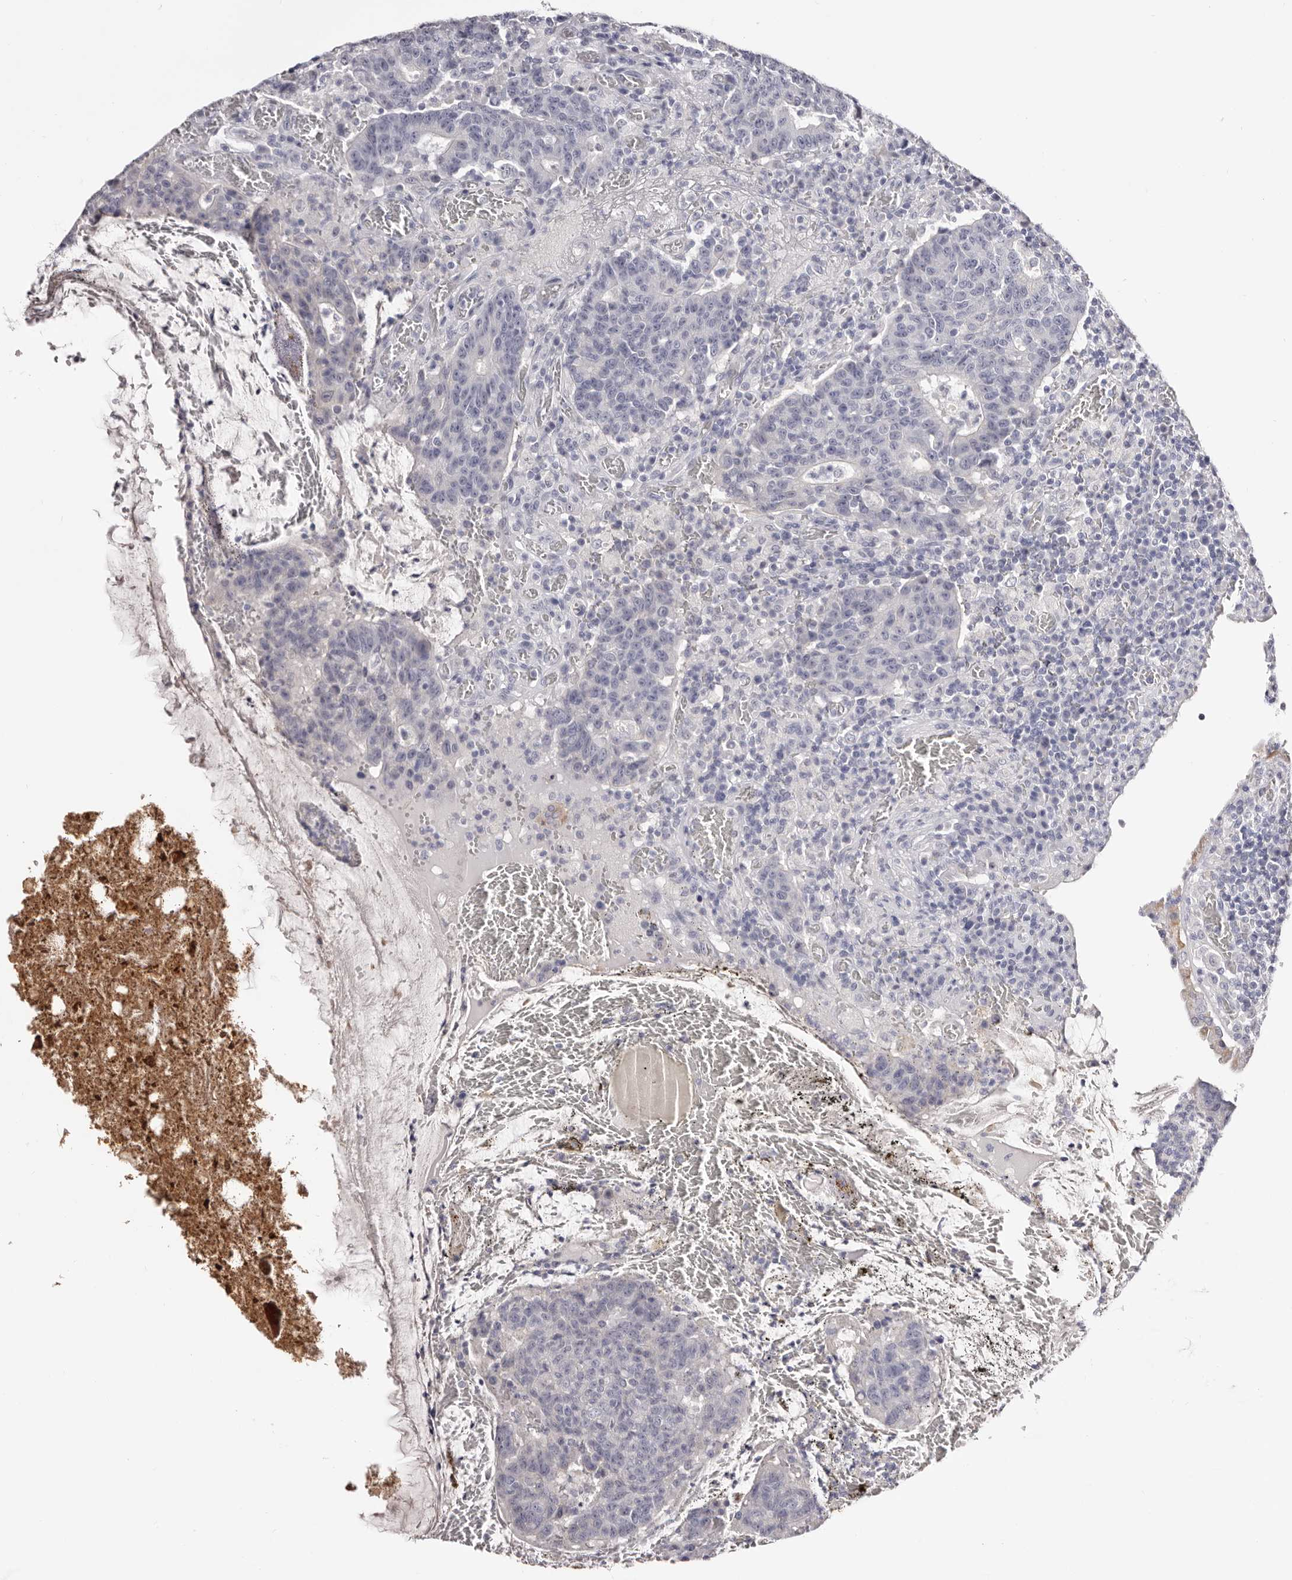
{"staining": {"intensity": "negative", "quantity": "none", "location": "none"}, "tissue": "colorectal cancer", "cell_type": "Tumor cells", "image_type": "cancer", "snomed": [{"axis": "morphology", "description": "Adenocarcinoma, NOS"}, {"axis": "topography", "description": "Colon"}], "caption": "IHC micrograph of neoplastic tissue: colorectal cancer stained with DAB (3,3'-diaminobenzidine) shows no significant protein expression in tumor cells.", "gene": "AKNAD1", "patient": {"sex": "female", "age": 75}}